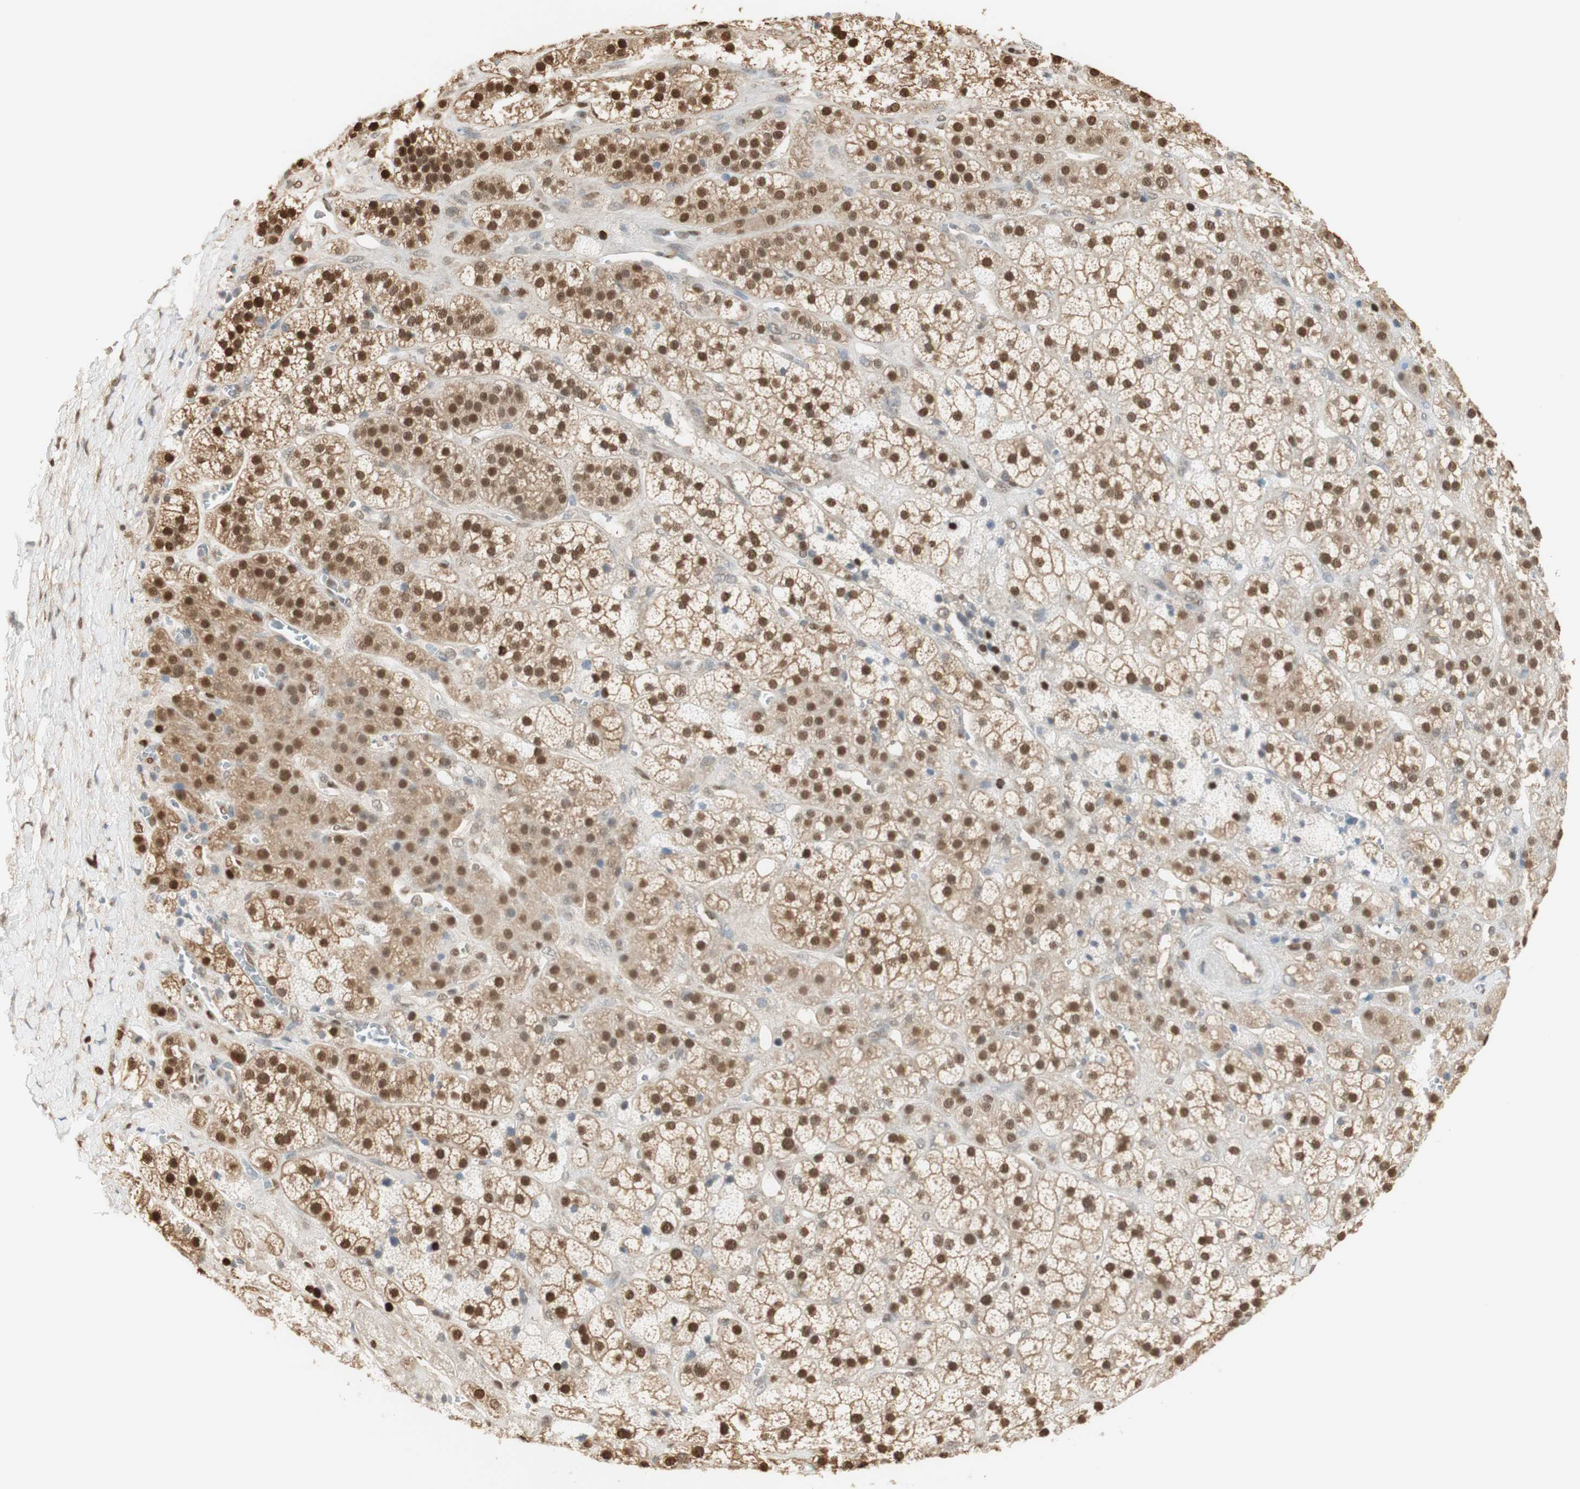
{"staining": {"intensity": "strong", "quantity": ">75%", "location": "cytoplasmic/membranous,nuclear"}, "tissue": "adrenal gland", "cell_type": "Glandular cells", "image_type": "normal", "snomed": [{"axis": "morphology", "description": "Normal tissue, NOS"}, {"axis": "topography", "description": "Adrenal gland"}], "caption": "This photomicrograph exhibits immunohistochemistry (IHC) staining of normal human adrenal gland, with high strong cytoplasmic/membranous,nuclear staining in approximately >75% of glandular cells.", "gene": "NAP1L4", "patient": {"sex": "male", "age": 56}}